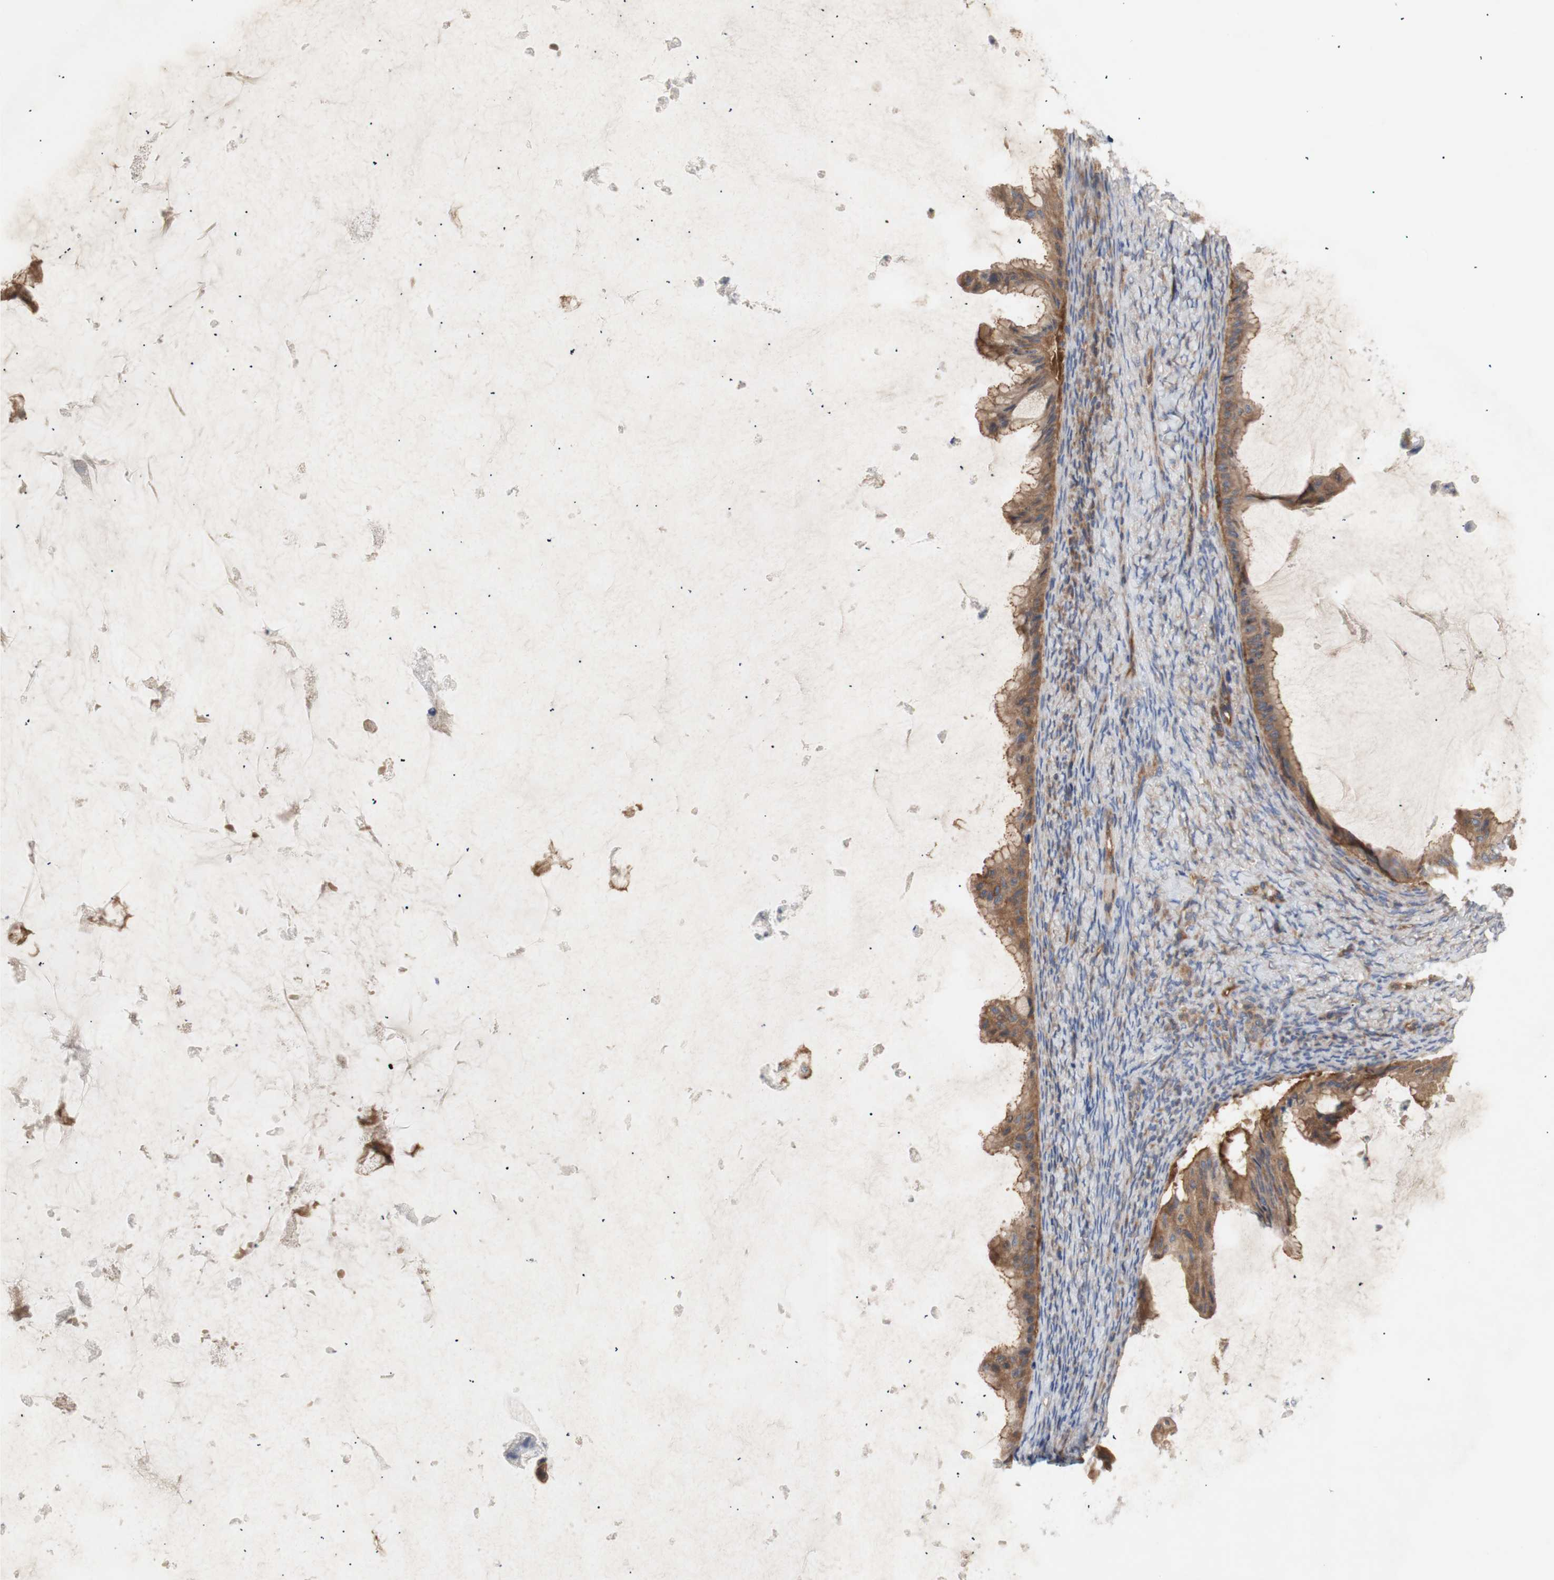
{"staining": {"intensity": "moderate", "quantity": ">75%", "location": "cytoplasmic/membranous"}, "tissue": "ovarian cancer", "cell_type": "Tumor cells", "image_type": "cancer", "snomed": [{"axis": "morphology", "description": "Cystadenocarcinoma, mucinous, NOS"}, {"axis": "topography", "description": "Ovary"}], "caption": "DAB (3,3'-diaminobenzidine) immunohistochemical staining of ovarian cancer reveals moderate cytoplasmic/membranous protein staining in approximately >75% of tumor cells. (DAB (3,3'-diaminobenzidine) IHC with brightfield microscopy, high magnification).", "gene": "IKBKG", "patient": {"sex": "female", "age": 61}}